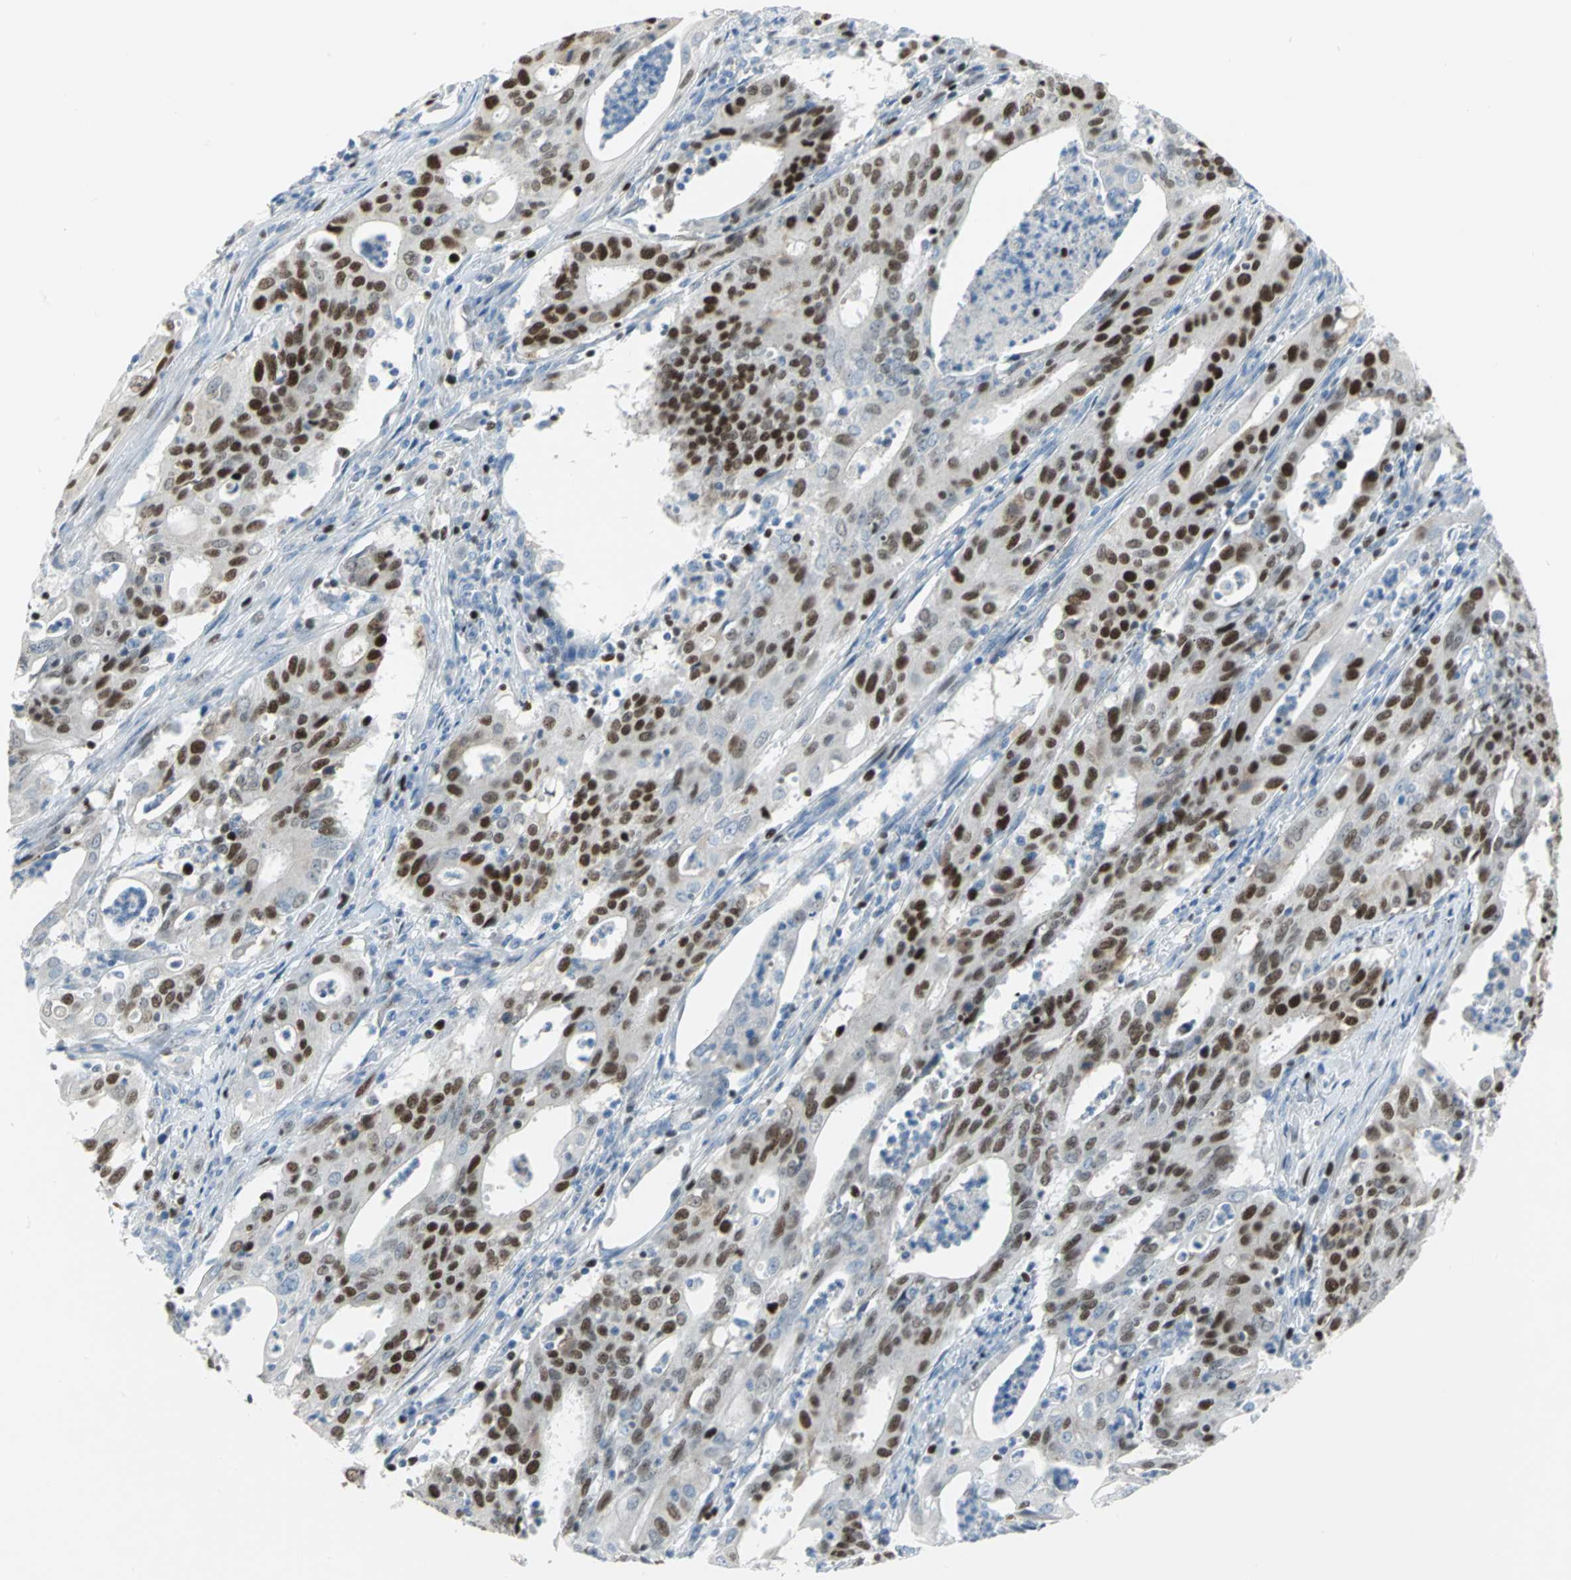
{"staining": {"intensity": "strong", "quantity": ">75%", "location": "nuclear"}, "tissue": "cervical cancer", "cell_type": "Tumor cells", "image_type": "cancer", "snomed": [{"axis": "morphology", "description": "Adenocarcinoma, NOS"}, {"axis": "topography", "description": "Cervix"}], "caption": "Strong nuclear protein expression is seen in about >75% of tumor cells in cervical cancer.", "gene": "MCM4", "patient": {"sex": "female", "age": 44}}